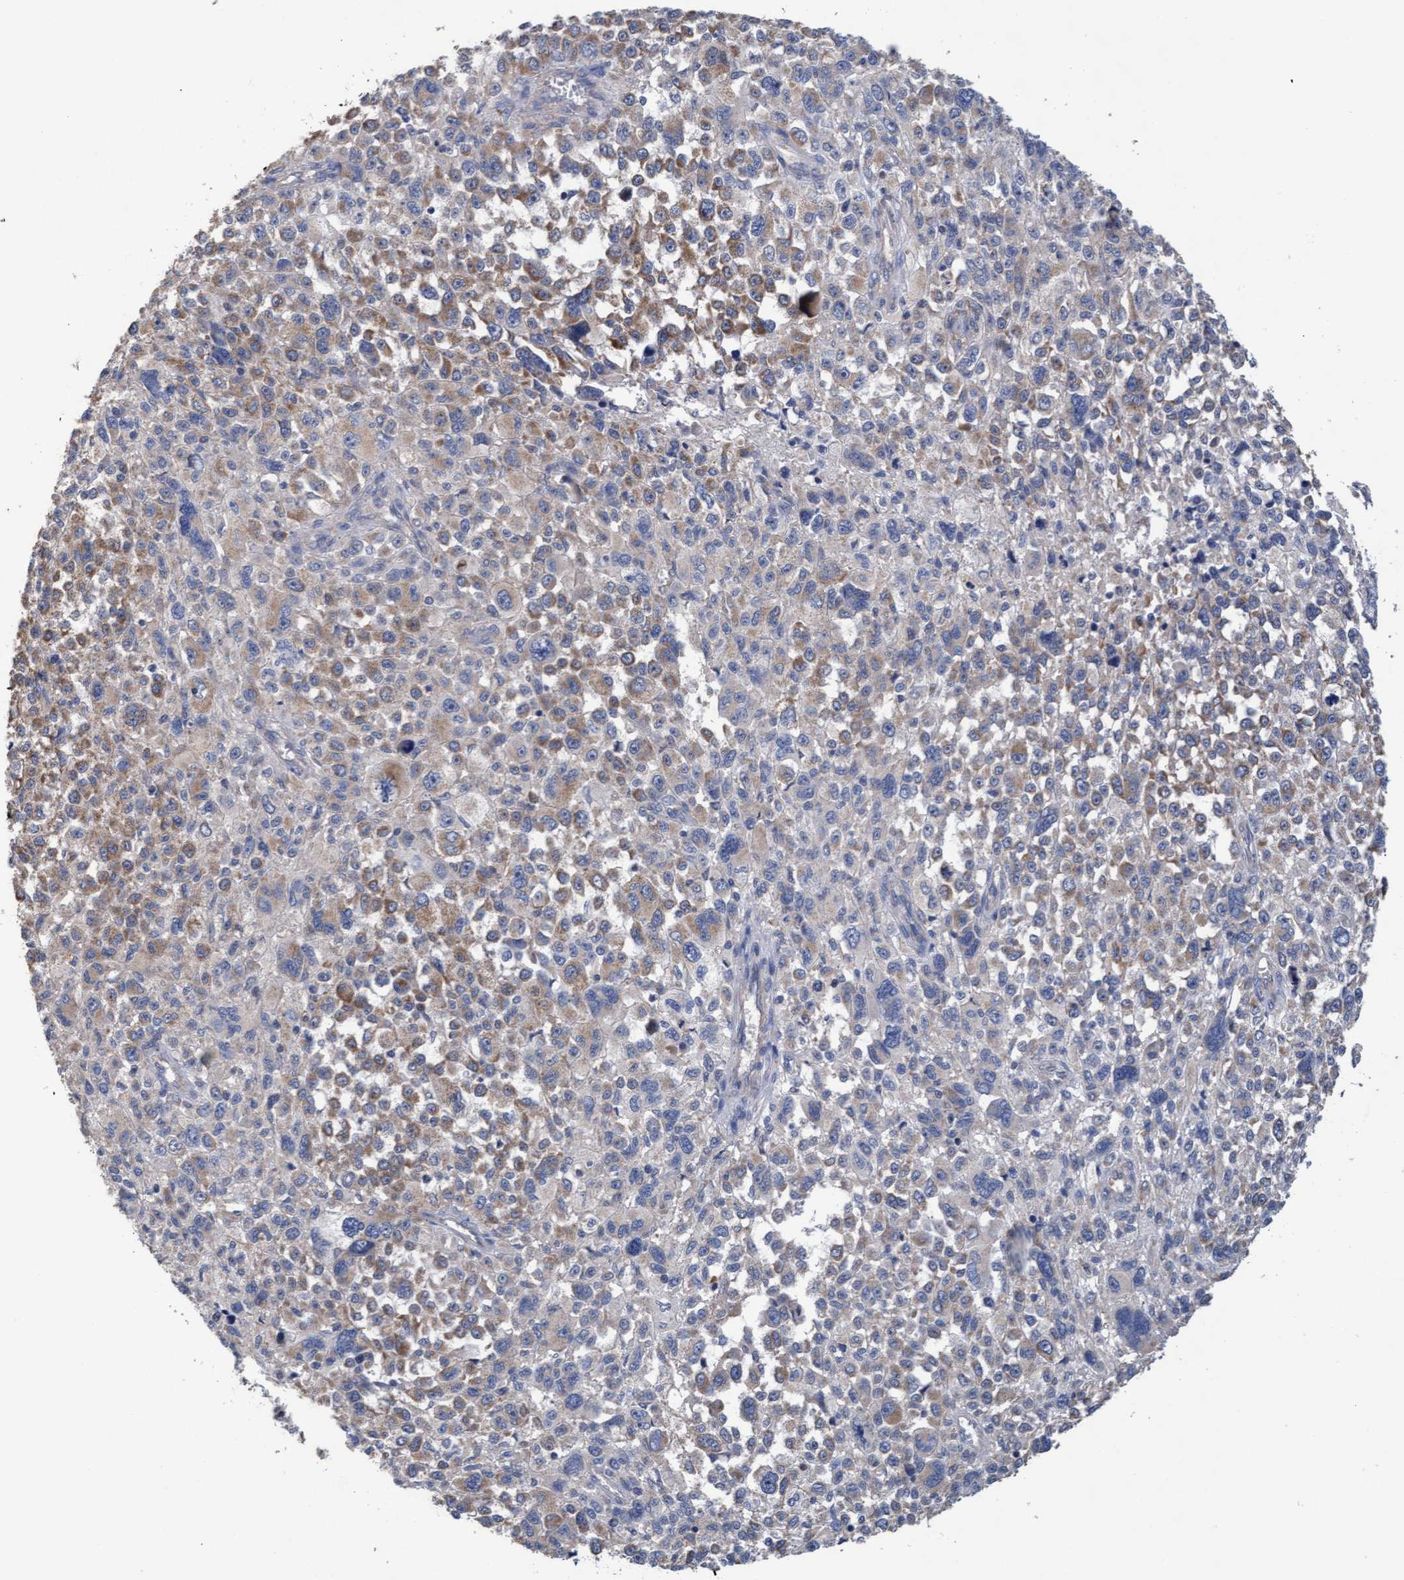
{"staining": {"intensity": "weak", "quantity": ">75%", "location": "cytoplasmic/membranous"}, "tissue": "melanoma", "cell_type": "Tumor cells", "image_type": "cancer", "snomed": [{"axis": "morphology", "description": "Malignant melanoma, NOS"}, {"axis": "topography", "description": "Skin"}], "caption": "Human malignant melanoma stained with a brown dye demonstrates weak cytoplasmic/membranous positive staining in about >75% of tumor cells.", "gene": "MRPL38", "patient": {"sex": "female", "age": 55}}